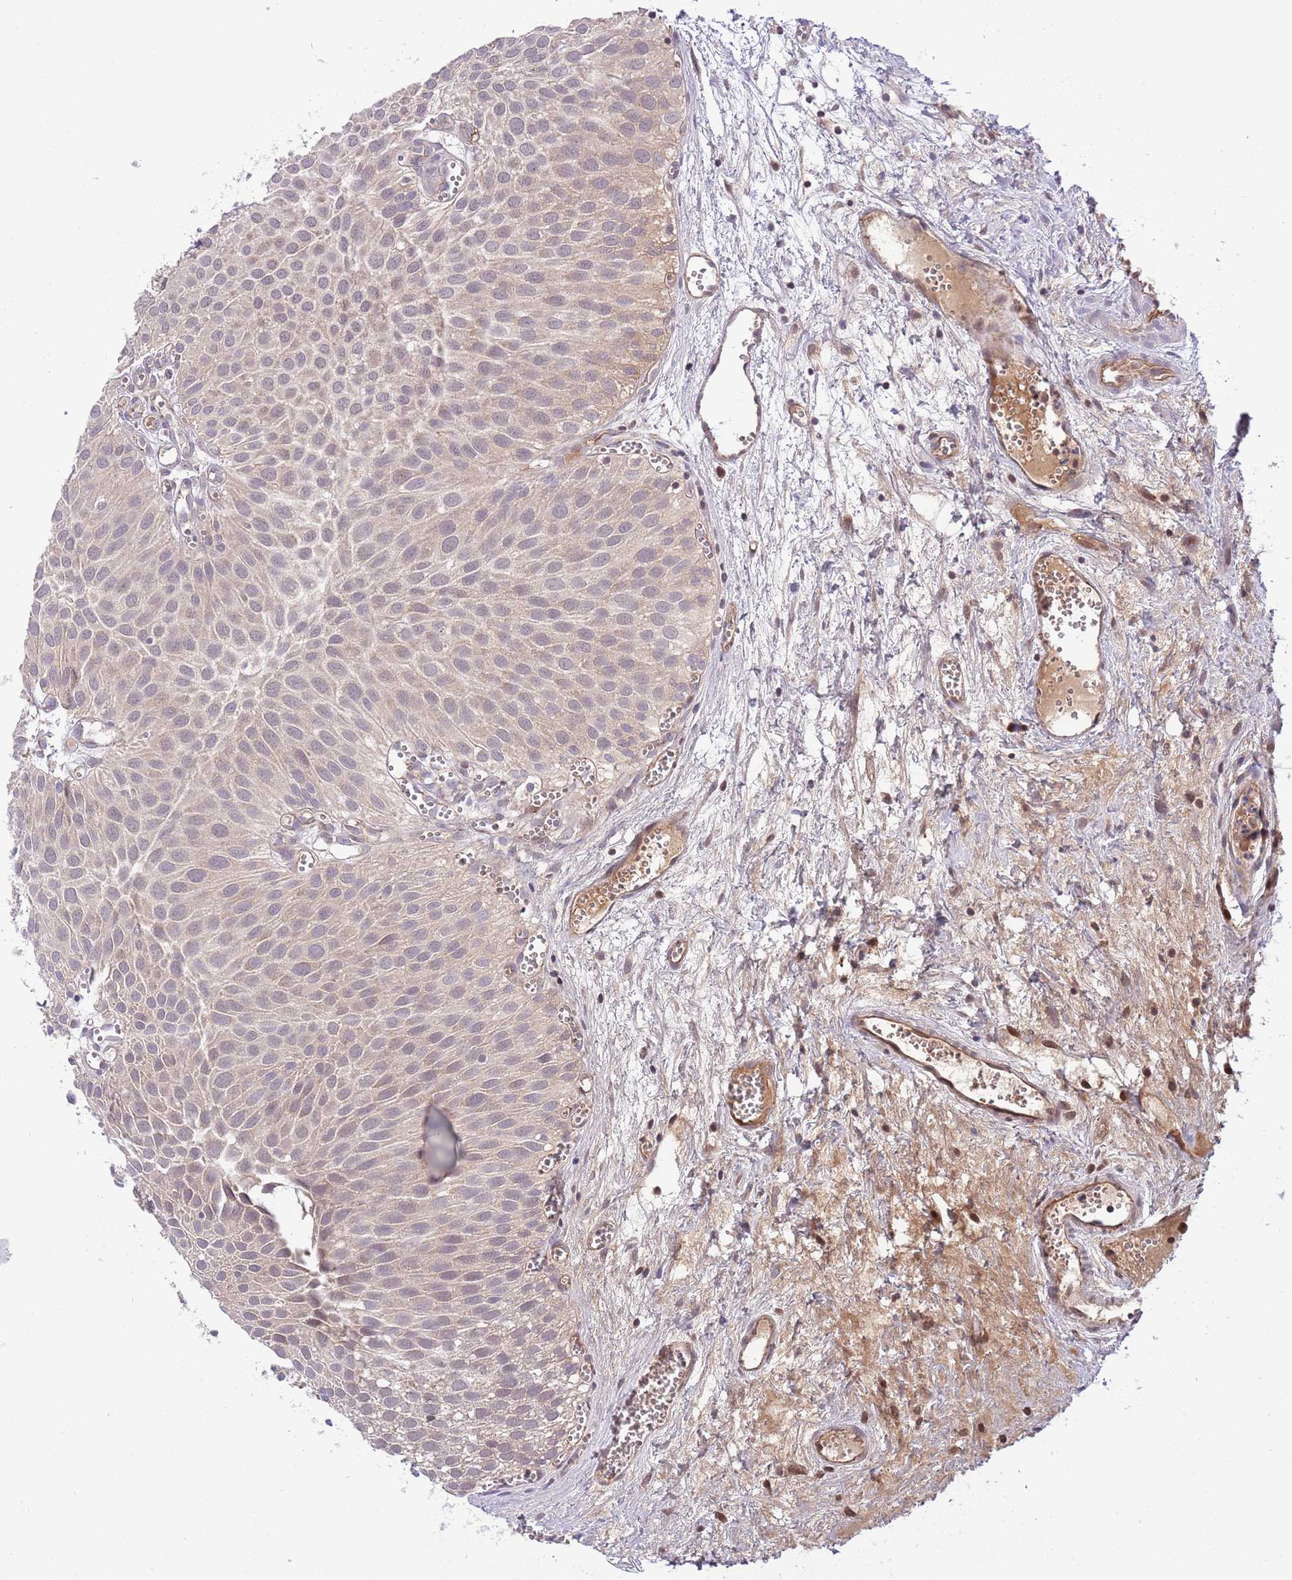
{"staining": {"intensity": "weak", "quantity": "25%-75%", "location": "cytoplasmic/membranous,nuclear"}, "tissue": "urothelial cancer", "cell_type": "Tumor cells", "image_type": "cancer", "snomed": [{"axis": "morphology", "description": "Urothelial carcinoma, Low grade"}, {"axis": "topography", "description": "Urinary bladder"}], "caption": "Brown immunohistochemical staining in urothelial carcinoma (low-grade) exhibits weak cytoplasmic/membranous and nuclear positivity in about 25%-75% of tumor cells. The protein is shown in brown color, while the nuclei are stained blue.", "gene": "DPP10", "patient": {"sex": "male", "age": 88}}